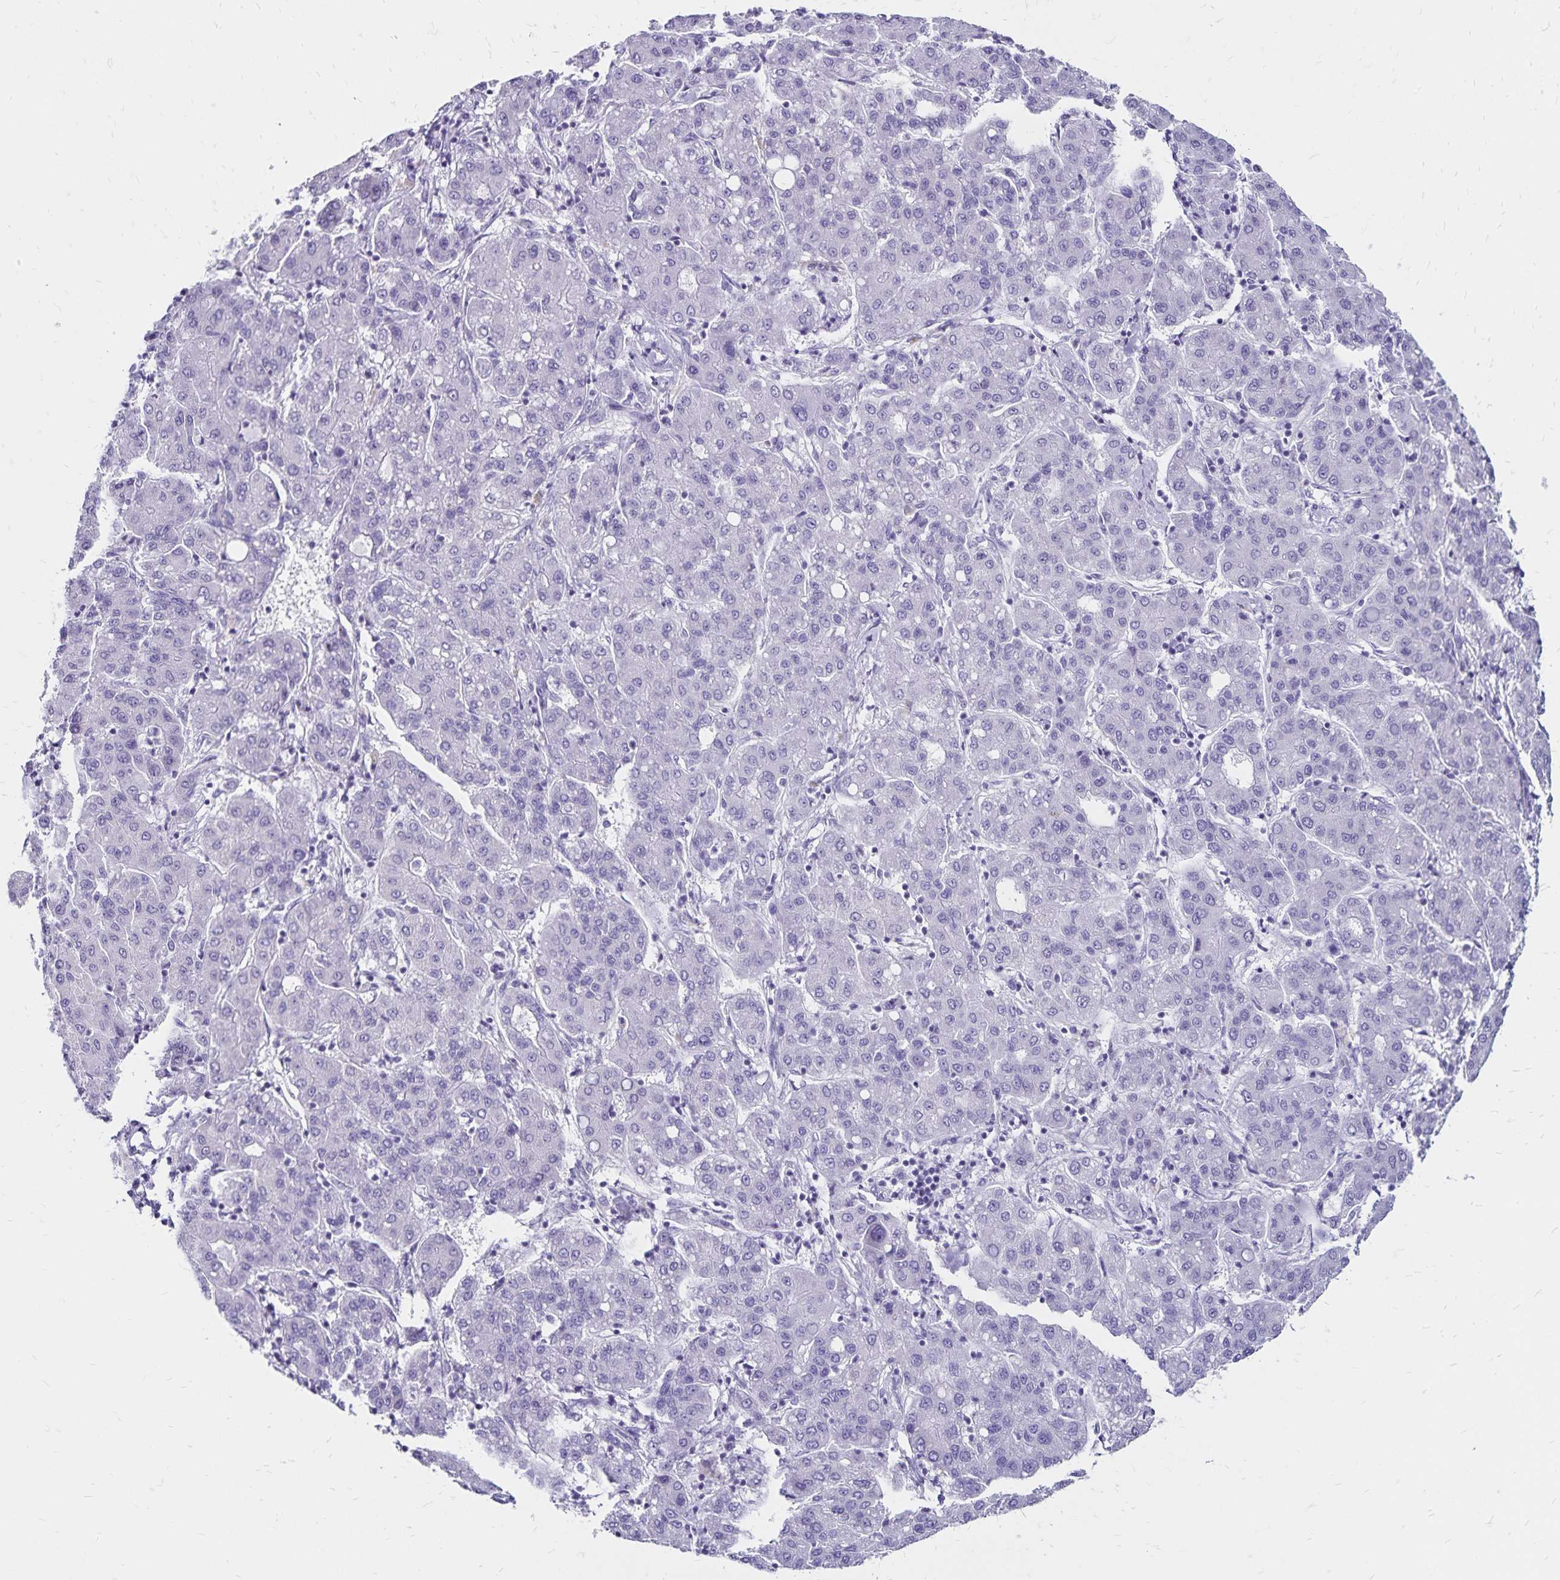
{"staining": {"intensity": "negative", "quantity": "none", "location": "none"}, "tissue": "liver cancer", "cell_type": "Tumor cells", "image_type": "cancer", "snomed": [{"axis": "morphology", "description": "Carcinoma, Hepatocellular, NOS"}, {"axis": "topography", "description": "Liver"}], "caption": "Immunohistochemistry histopathology image of human liver cancer stained for a protein (brown), which demonstrates no positivity in tumor cells.", "gene": "IKZF1", "patient": {"sex": "male", "age": 65}}